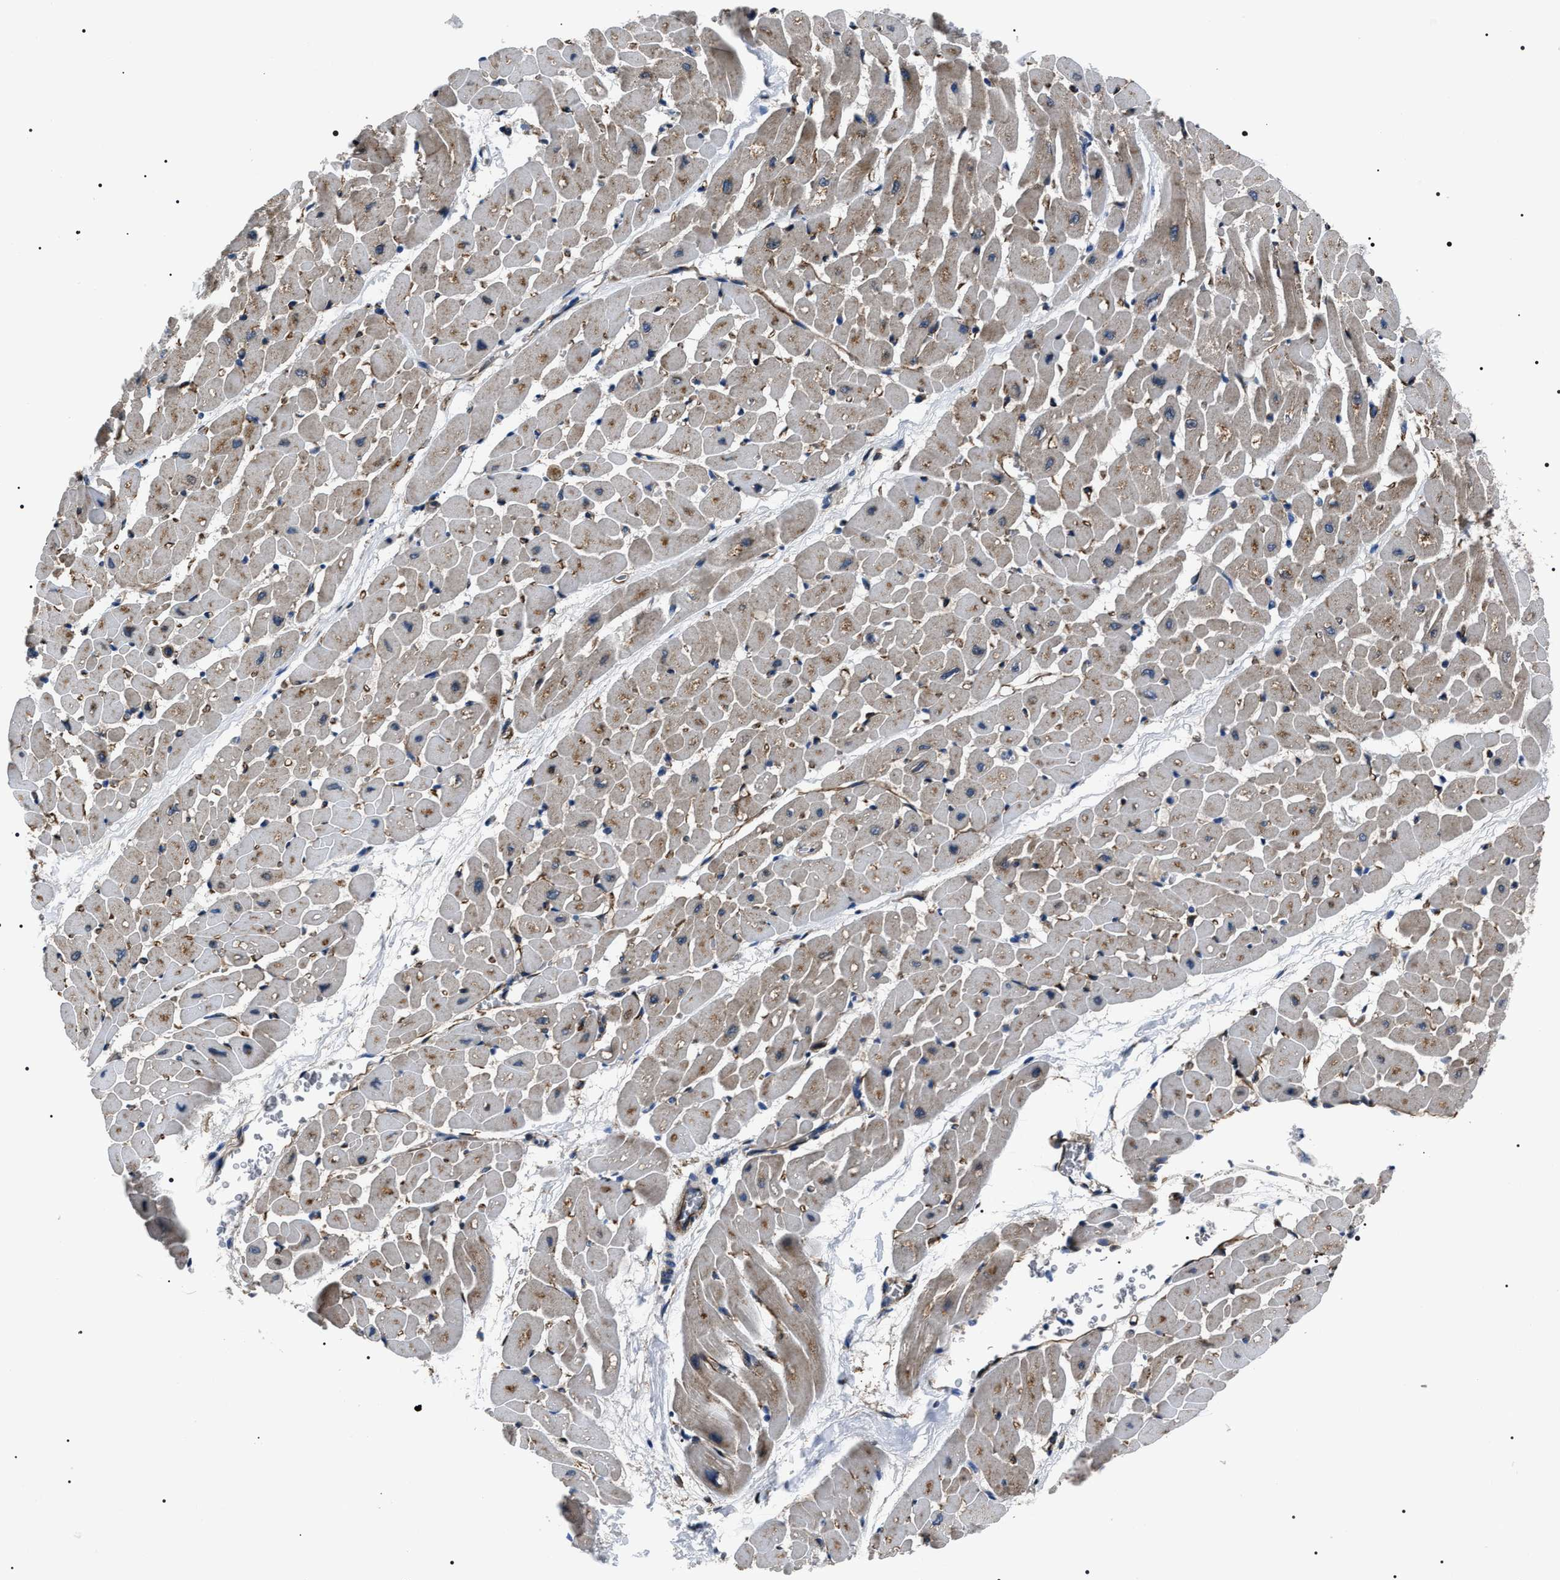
{"staining": {"intensity": "moderate", "quantity": ">75%", "location": "cytoplasmic/membranous"}, "tissue": "heart muscle", "cell_type": "Cardiomyocytes", "image_type": "normal", "snomed": [{"axis": "morphology", "description": "Normal tissue, NOS"}, {"axis": "topography", "description": "Heart"}], "caption": "This is a histology image of immunohistochemistry (IHC) staining of normal heart muscle, which shows moderate expression in the cytoplasmic/membranous of cardiomyocytes.", "gene": "BAG2", "patient": {"sex": "male", "age": 45}}